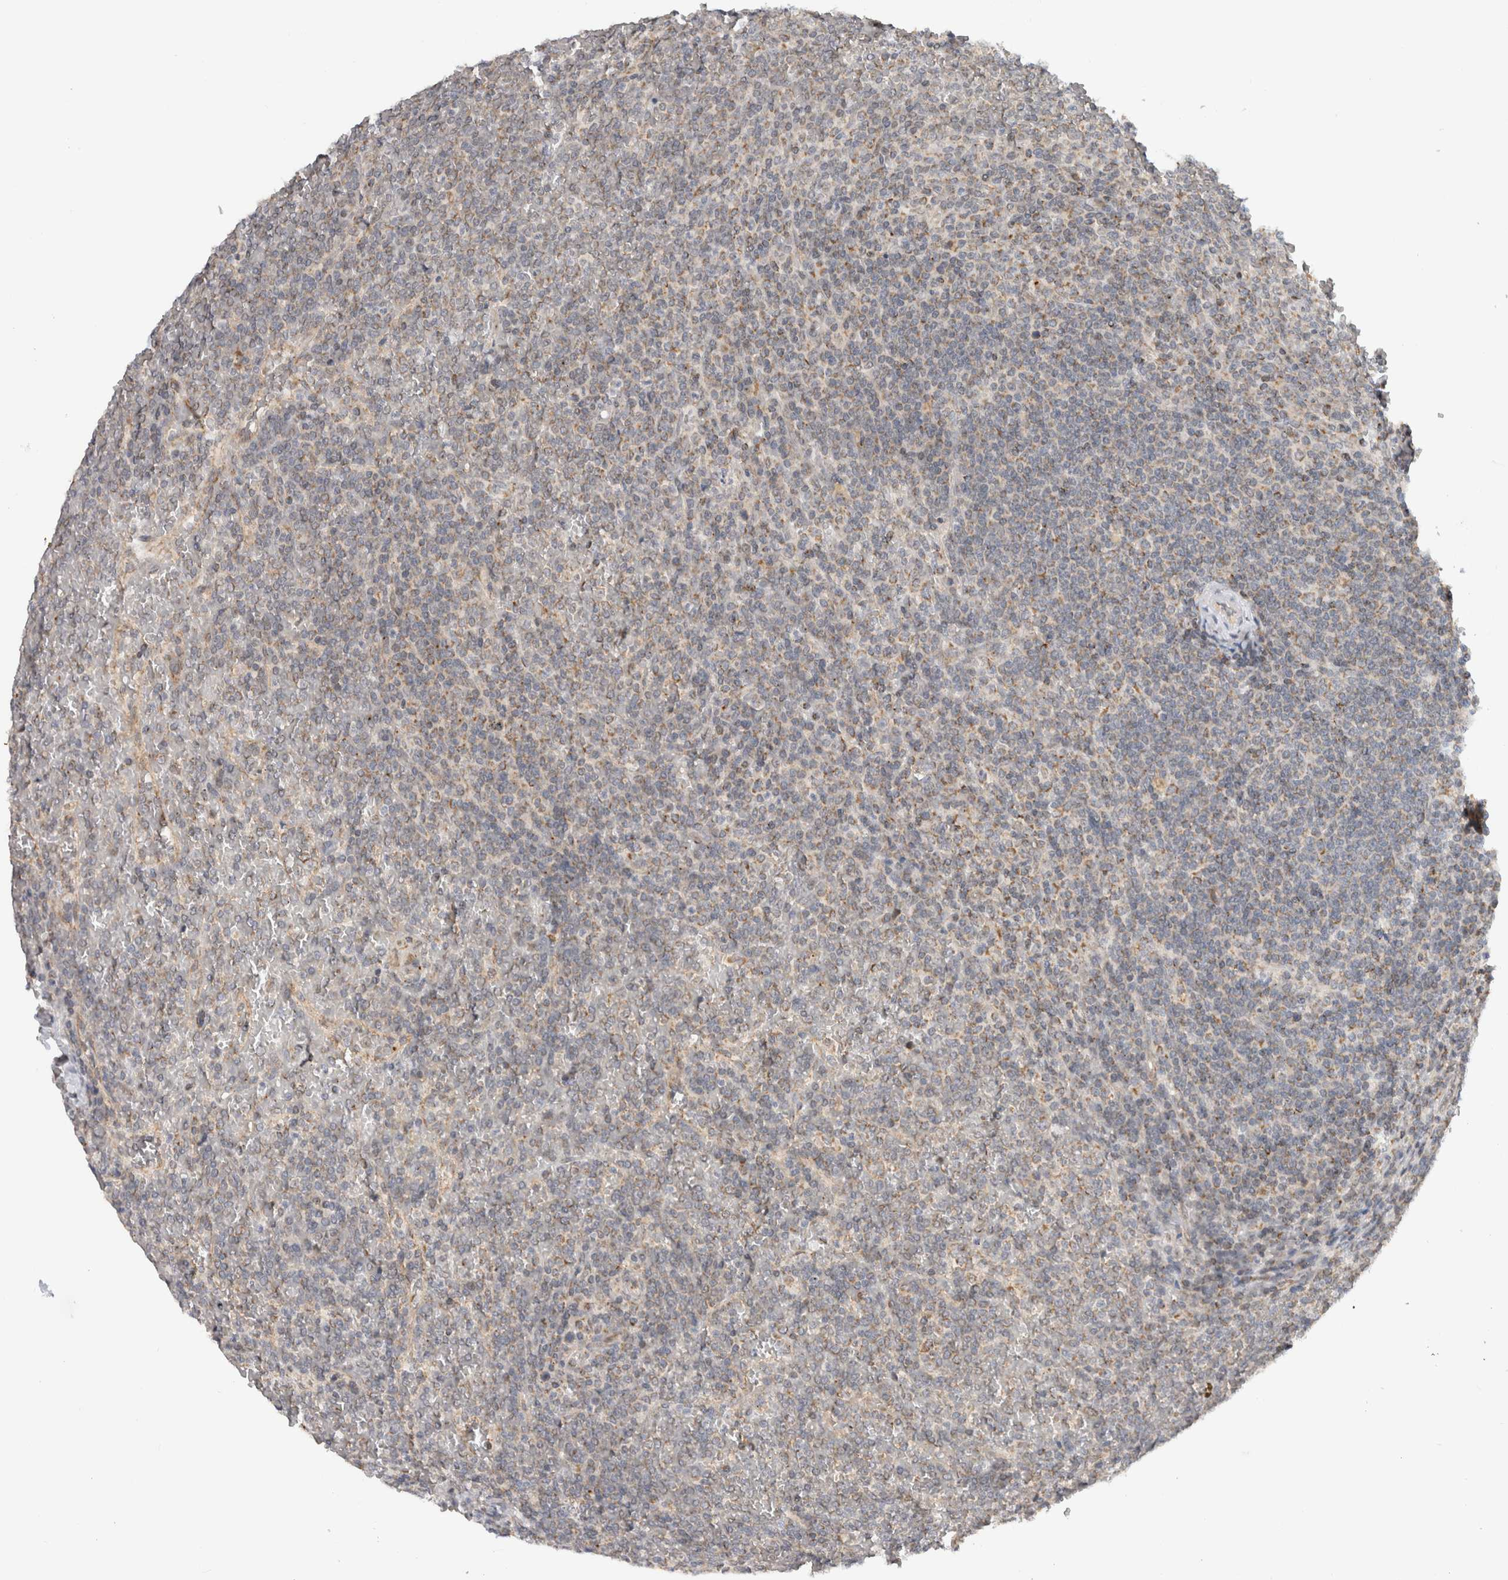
{"staining": {"intensity": "weak", "quantity": "25%-75%", "location": "cytoplasmic/membranous"}, "tissue": "lymphoma", "cell_type": "Tumor cells", "image_type": "cancer", "snomed": [{"axis": "morphology", "description": "Malignant lymphoma, non-Hodgkin's type, Low grade"}, {"axis": "topography", "description": "Spleen"}], "caption": "High-power microscopy captured an immunohistochemistry histopathology image of lymphoma, revealing weak cytoplasmic/membranous expression in about 25%-75% of tumor cells.", "gene": "CMC2", "patient": {"sex": "female", "age": 19}}